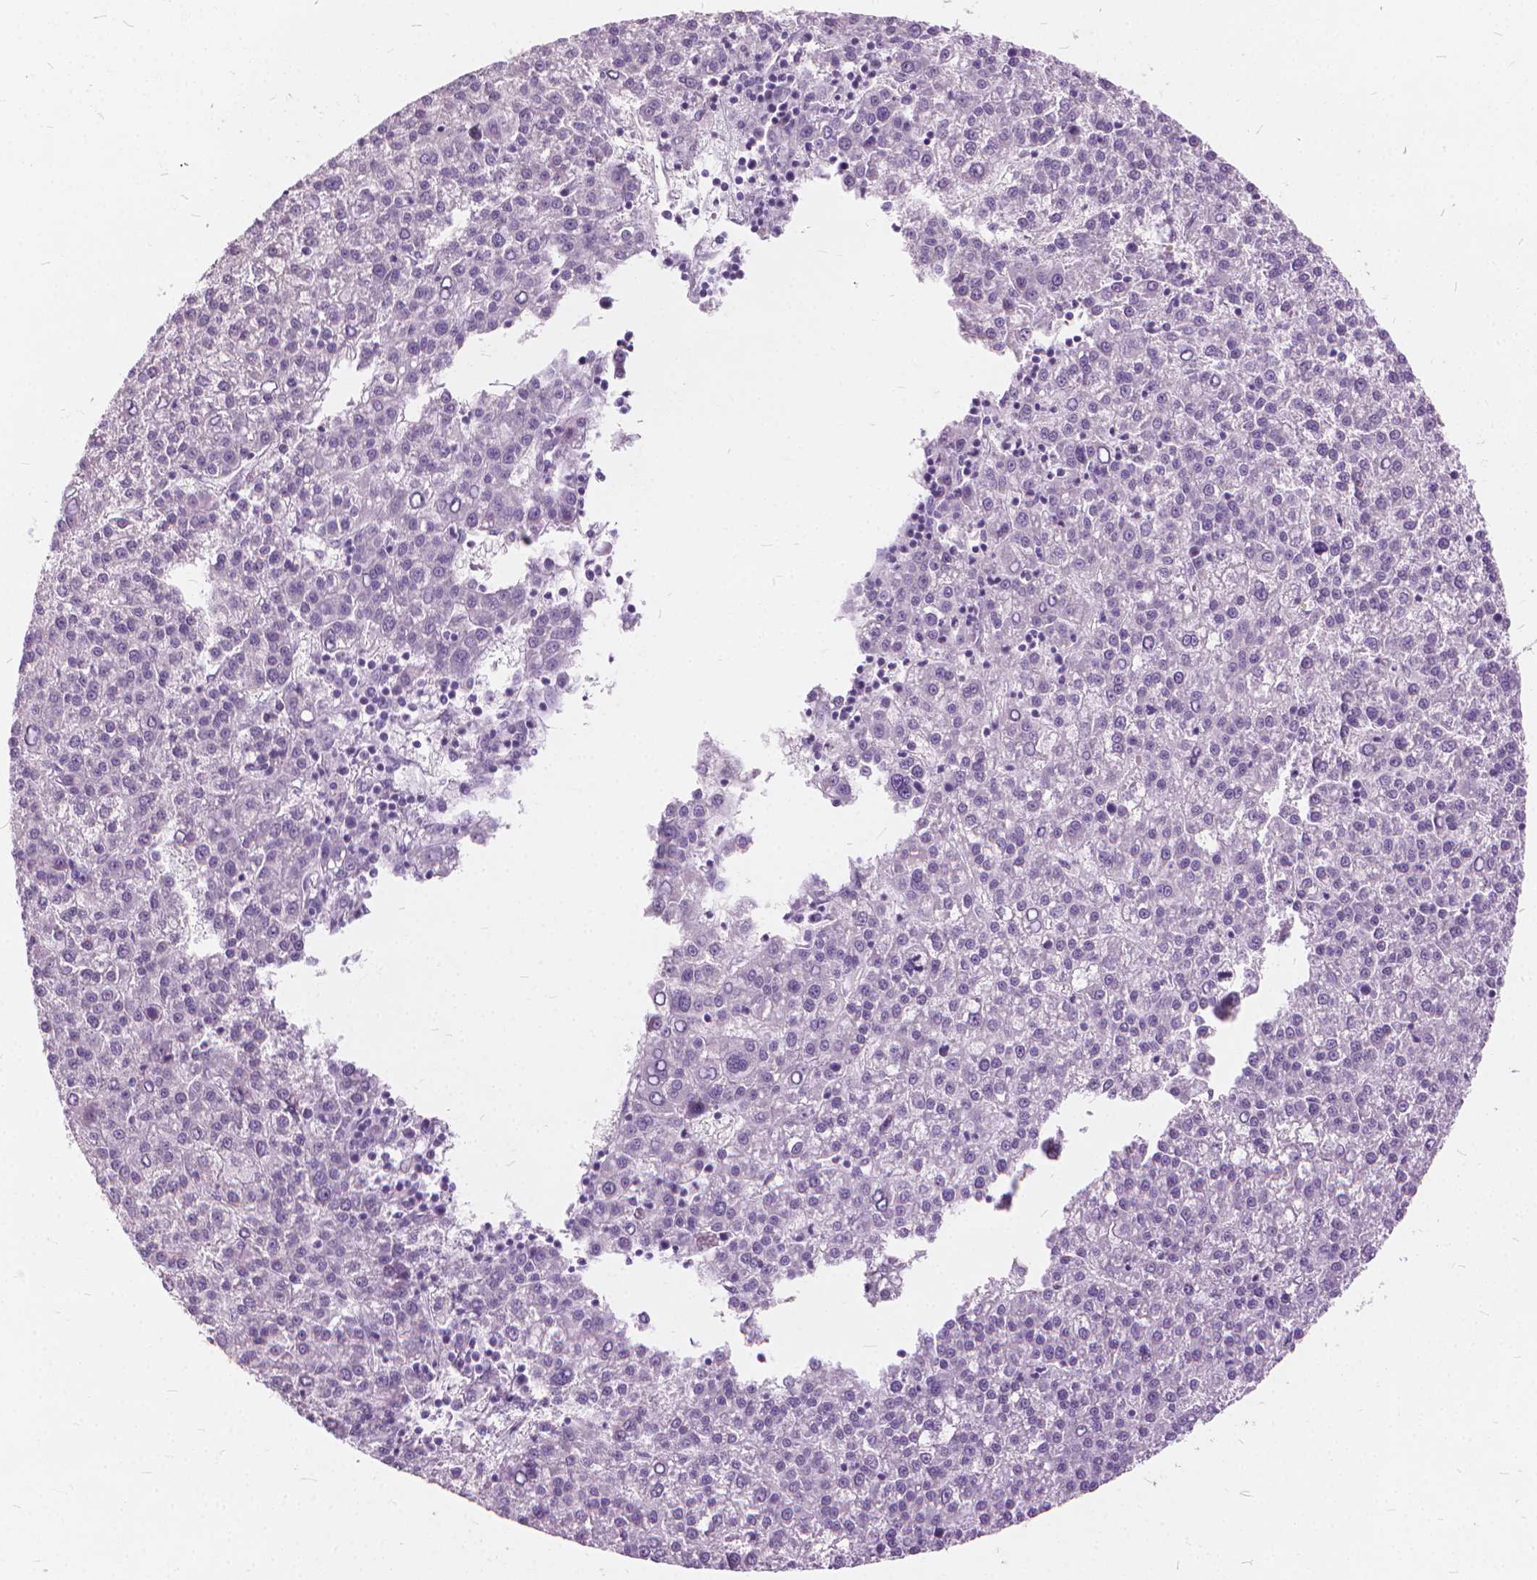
{"staining": {"intensity": "negative", "quantity": "none", "location": "none"}, "tissue": "liver cancer", "cell_type": "Tumor cells", "image_type": "cancer", "snomed": [{"axis": "morphology", "description": "Carcinoma, Hepatocellular, NOS"}, {"axis": "topography", "description": "Liver"}], "caption": "Image shows no significant protein expression in tumor cells of liver cancer (hepatocellular carcinoma). (DAB immunohistochemistry, high magnification).", "gene": "DNM1", "patient": {"sex": "female", "age": 58}}